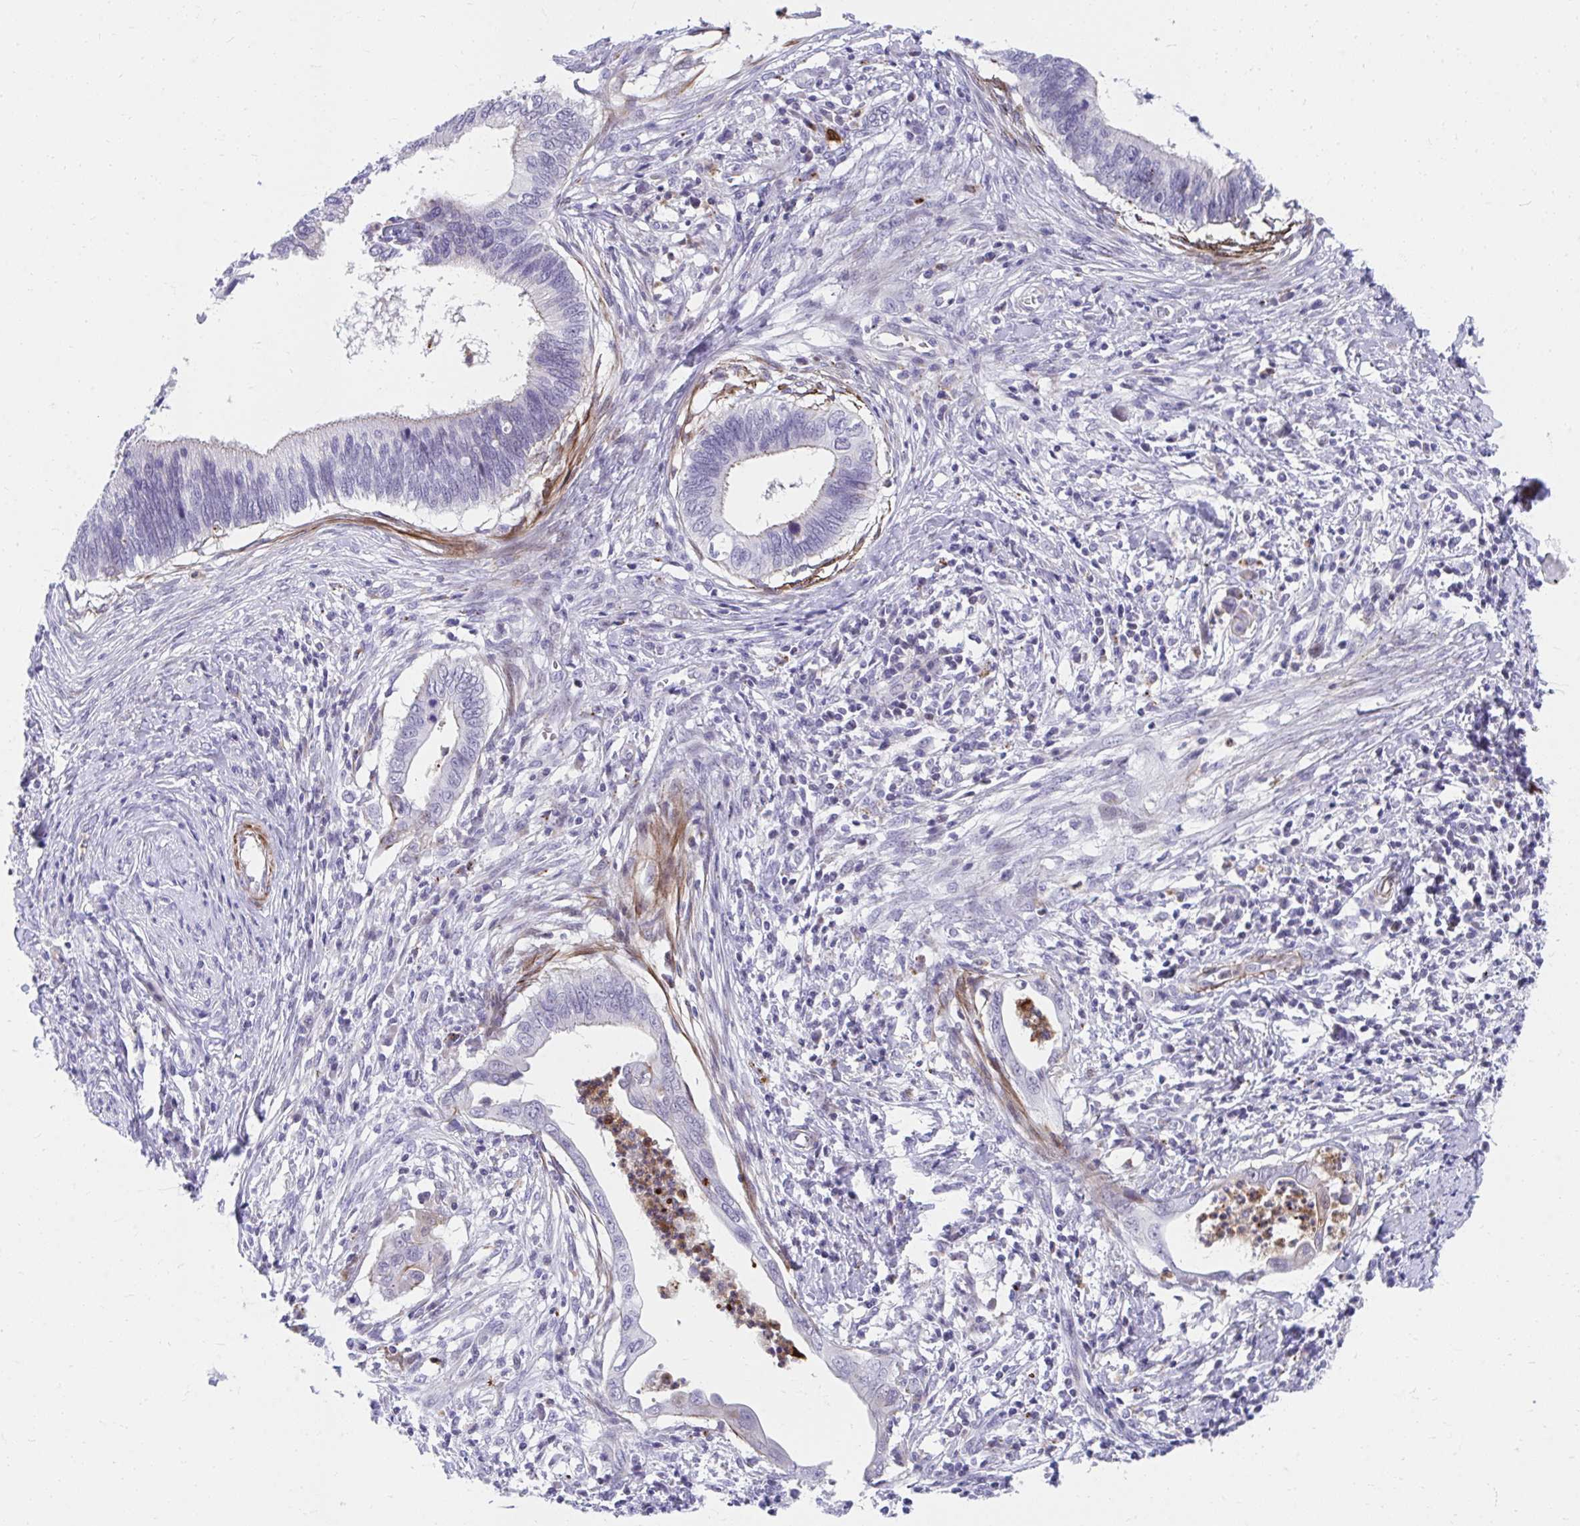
{"staining": {"intensity": "negative", "quantity": "none", "location": "none"}, "tissue": "cervical cancer", "cell_type": "Tumor cells", "image_type": "cancer", "snomed": [{"axis": "morphology", "description": "Adenocarcinoma, NOS"}, {"axis": "topography", "description": "Cervix"}], "caption": "Immunohistochemistry (IHC) image of neoplastic tissue: human cervical cancer (adenocarcinoma) stained with DAB exhibits no significant protein expression in tumor cells.", "gene": "CSTB", "patient": {"sex": "female", "age": 42}}